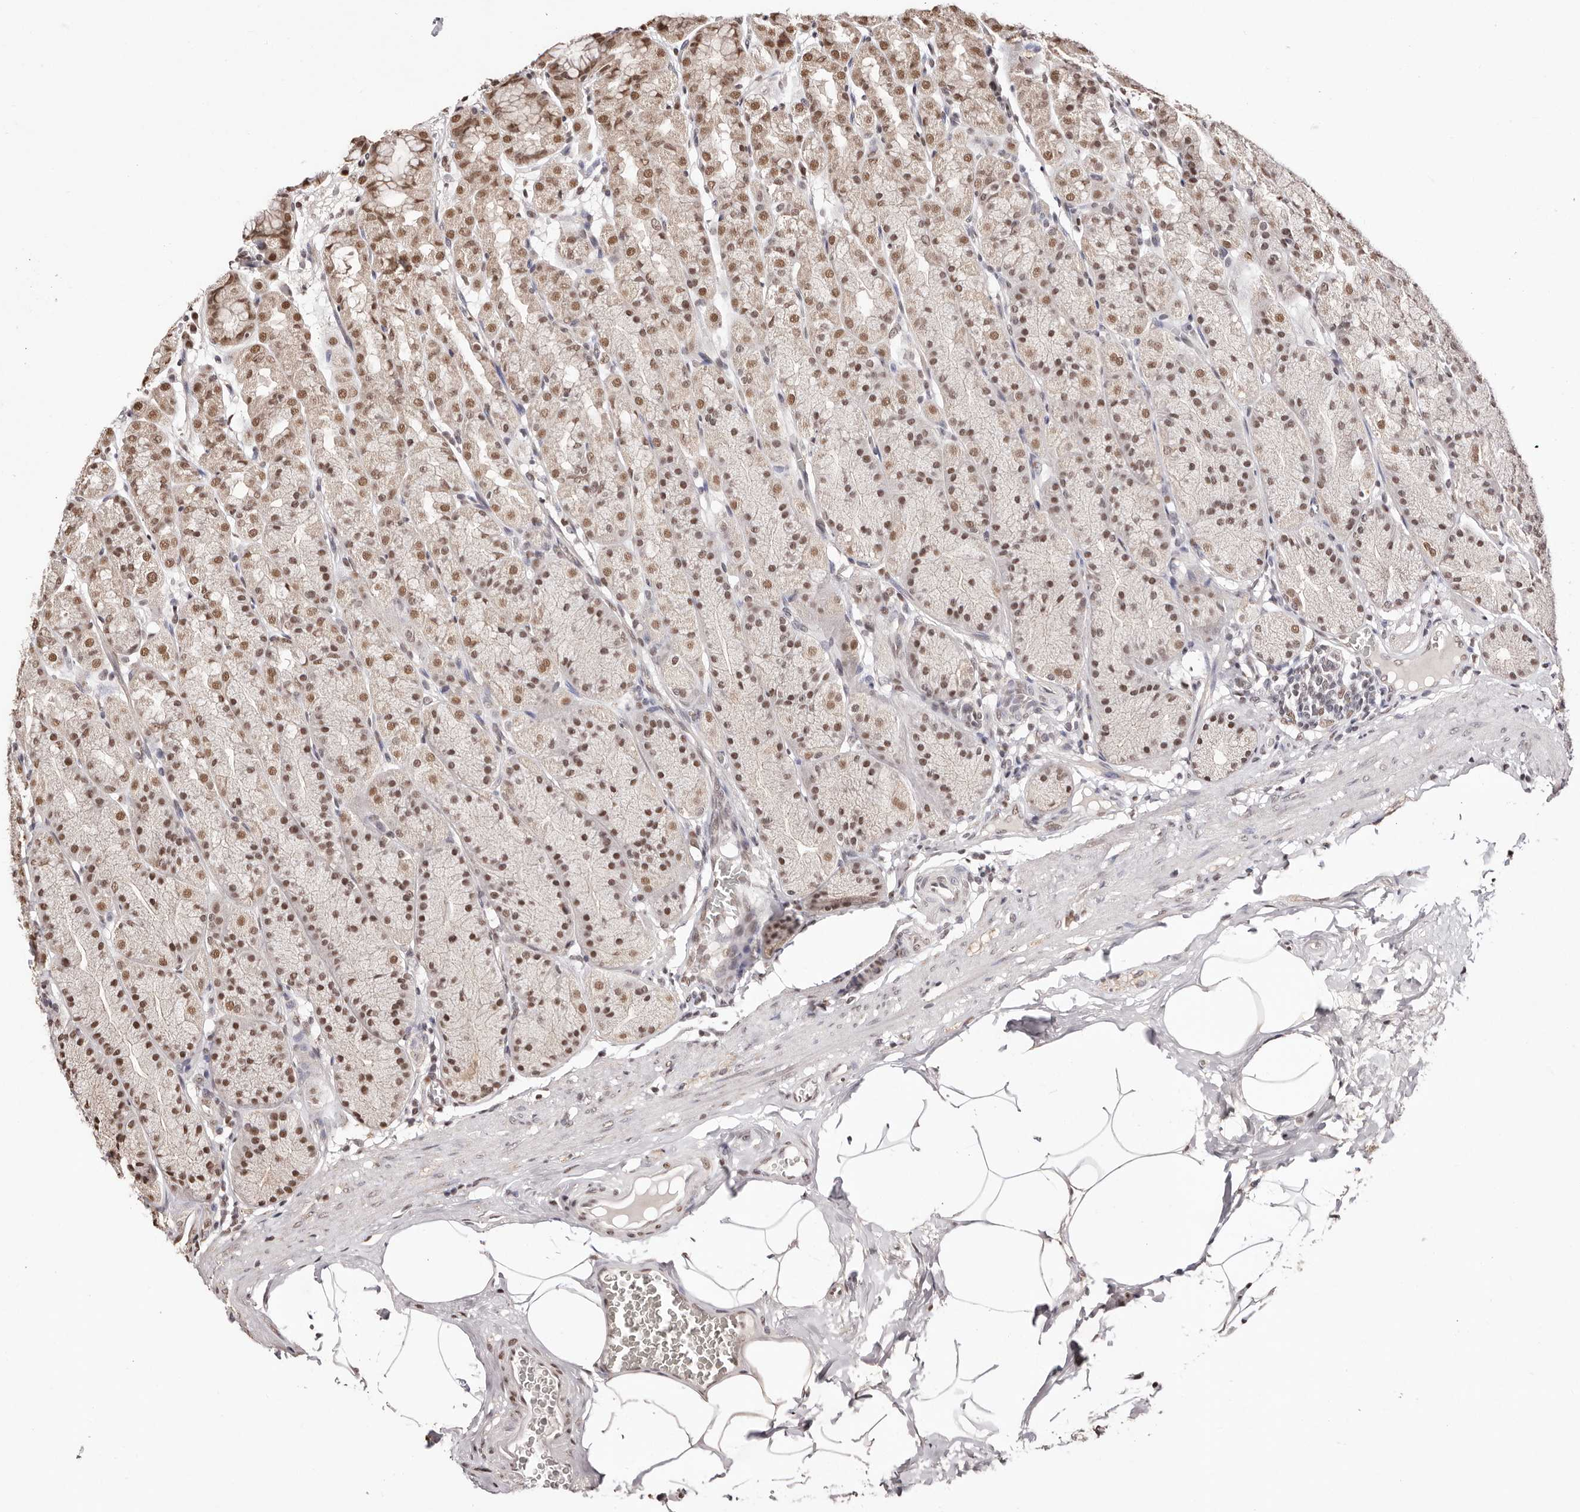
{"staining": {"intensity": "moderate", "quantity": ">75%", "location": "nuclear"}, "tissue": "stomach", "cell_type": "Glandular cells", "image_type": "normal", "snomed": [{"axis": "morphology", "description": "Normal tissue, NOS"}, {"axis": "topography", "description": "Stomach"}], "caption": "Moderate nuclear expression is present in approximately >75% of glandular cells in normal stomach.", "gene": "BICRAL", "patient": {"sex": "male", "age": 42}}